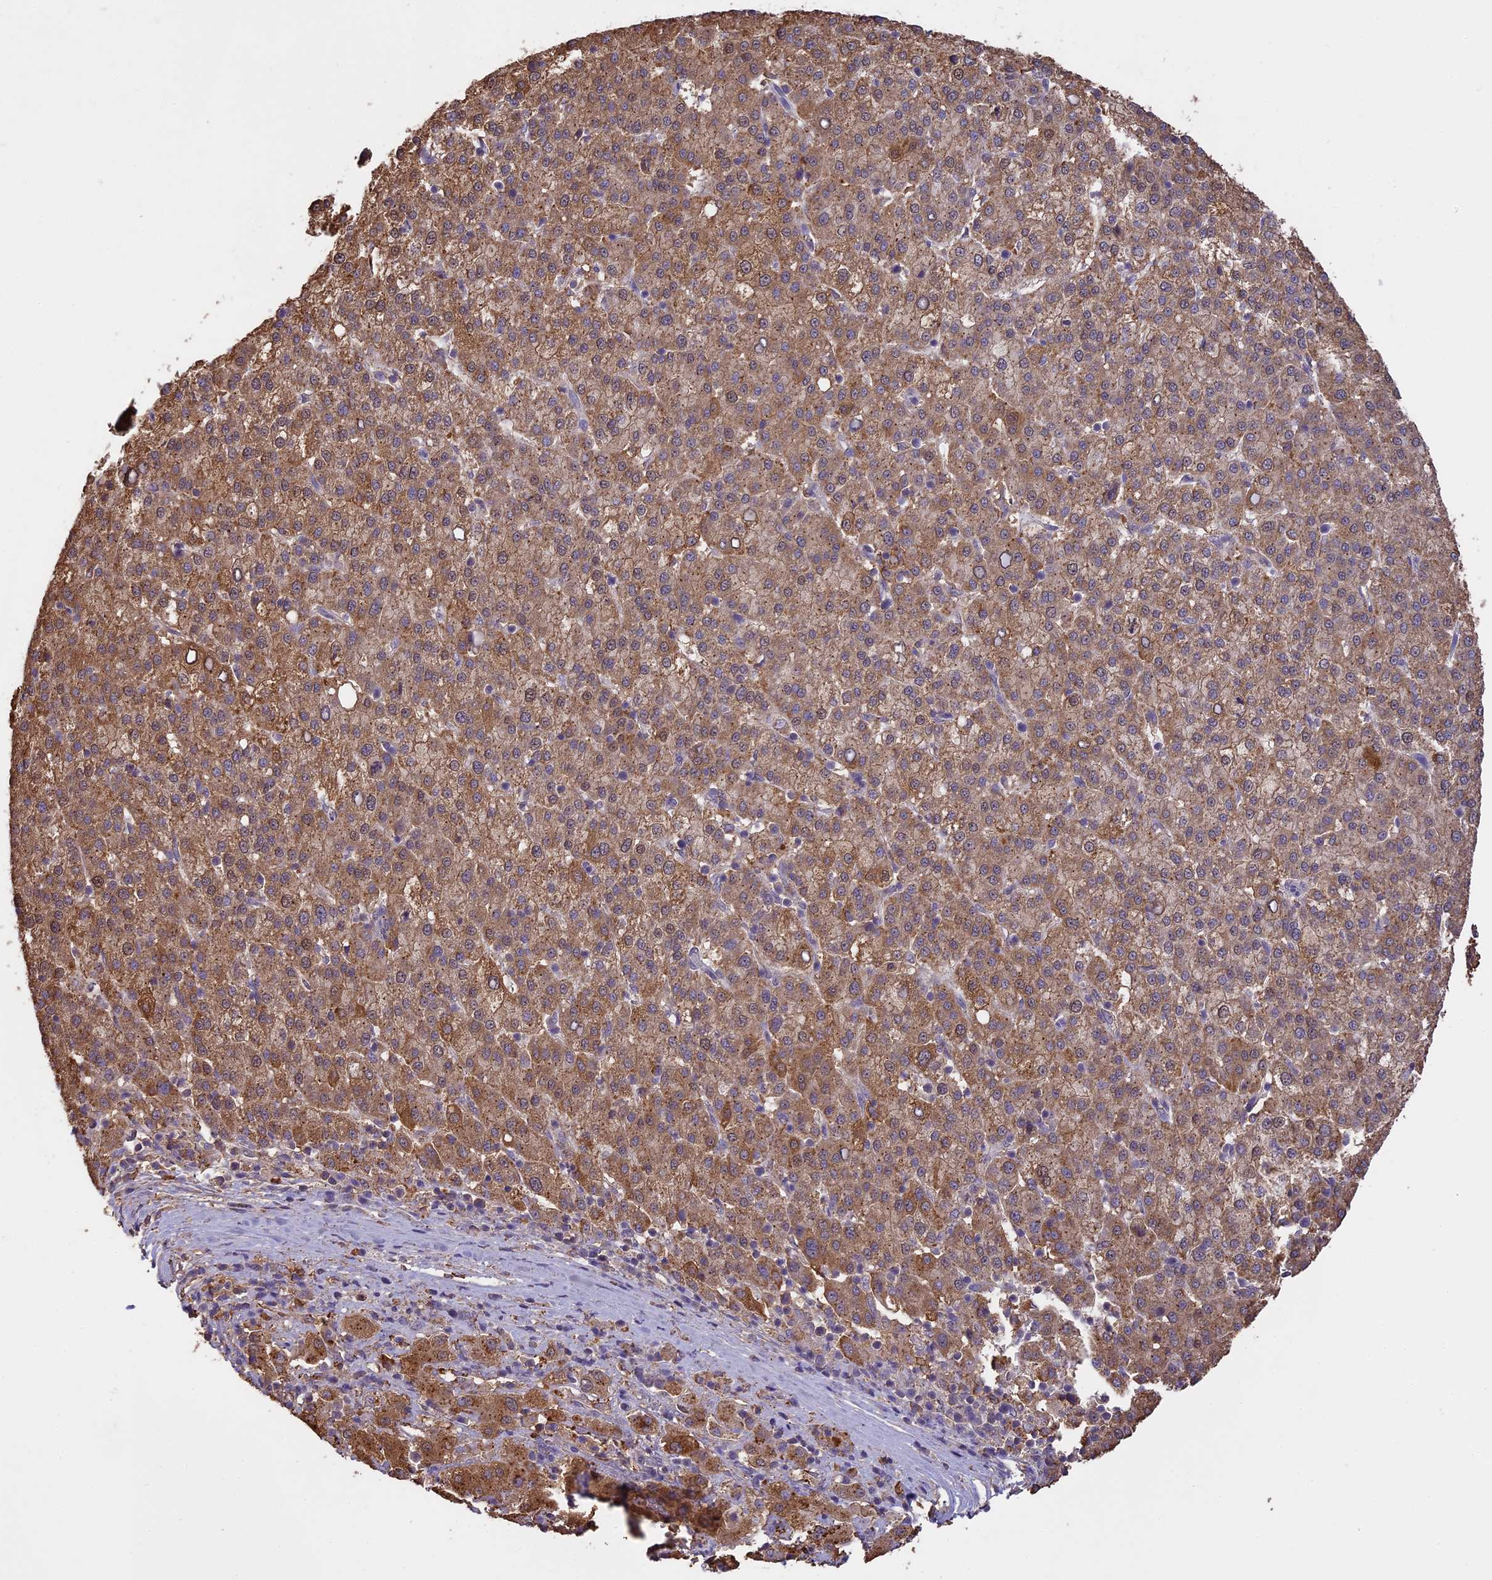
{"staining": {"intensity": "moderate", "quantity": ">75%", "location": "cytoplasmic/membranous"}, "tissue": "liver cancer", "cell_type": "Tumor cells", "image_type": "cancer", "snomed": [{"axis": "morphology", "description": "Carcinoma, Hepatocellular, NOS"}, {"axis": "topography", "description": "Liver"}], "caption": "This is an image of immunohistochemistry (IHC) staining of hepatocellular carcinoma (liver), which shows moderate positivity in the cytoplasmic/membranous of tumor cells.", "gene": "ARHGAP19", "patient": {"sex": "female", "age": 58}}